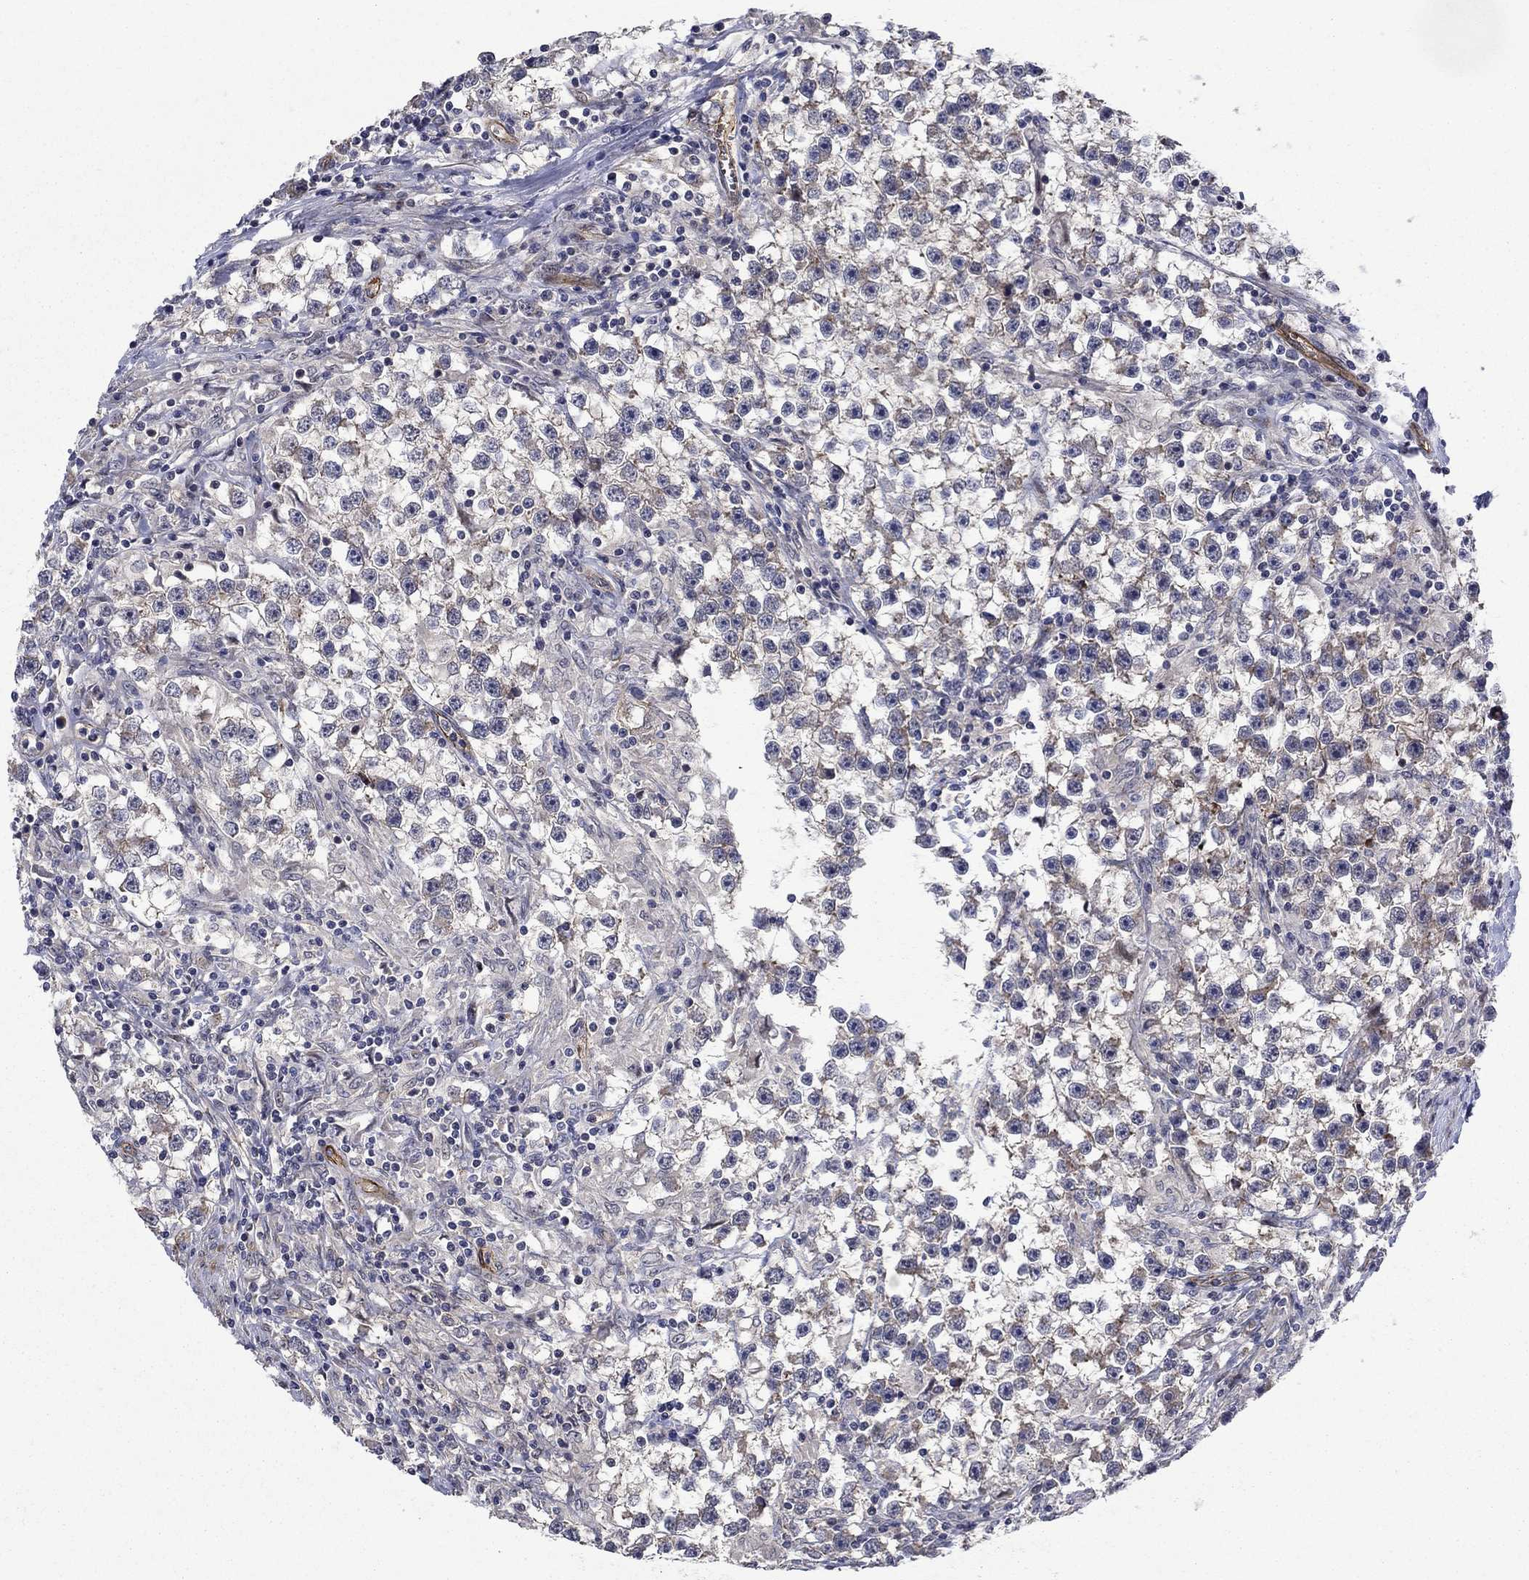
{"staining": {"intensity": "weak", "quantity": "25%-75%", "location": "cytoplasmic/membranous"}, "tissue": "testis cancer", "cell_type": "Tumor cells", "image_type": "cancer", "snomed": [{"axis": "morphology", "description": "Seminoma, NOS"}, {"axis": "topography", "description": "Testis"}], "caption": "Immunohistochemical staining of testis cancer shows weak cytoplasmic/membranous protein staining in about 25%-75% of tumor cells. Nuclei are stained in blue.", "gene": "SLC7A1", "patient": {"sex": "male", "age": 59}}